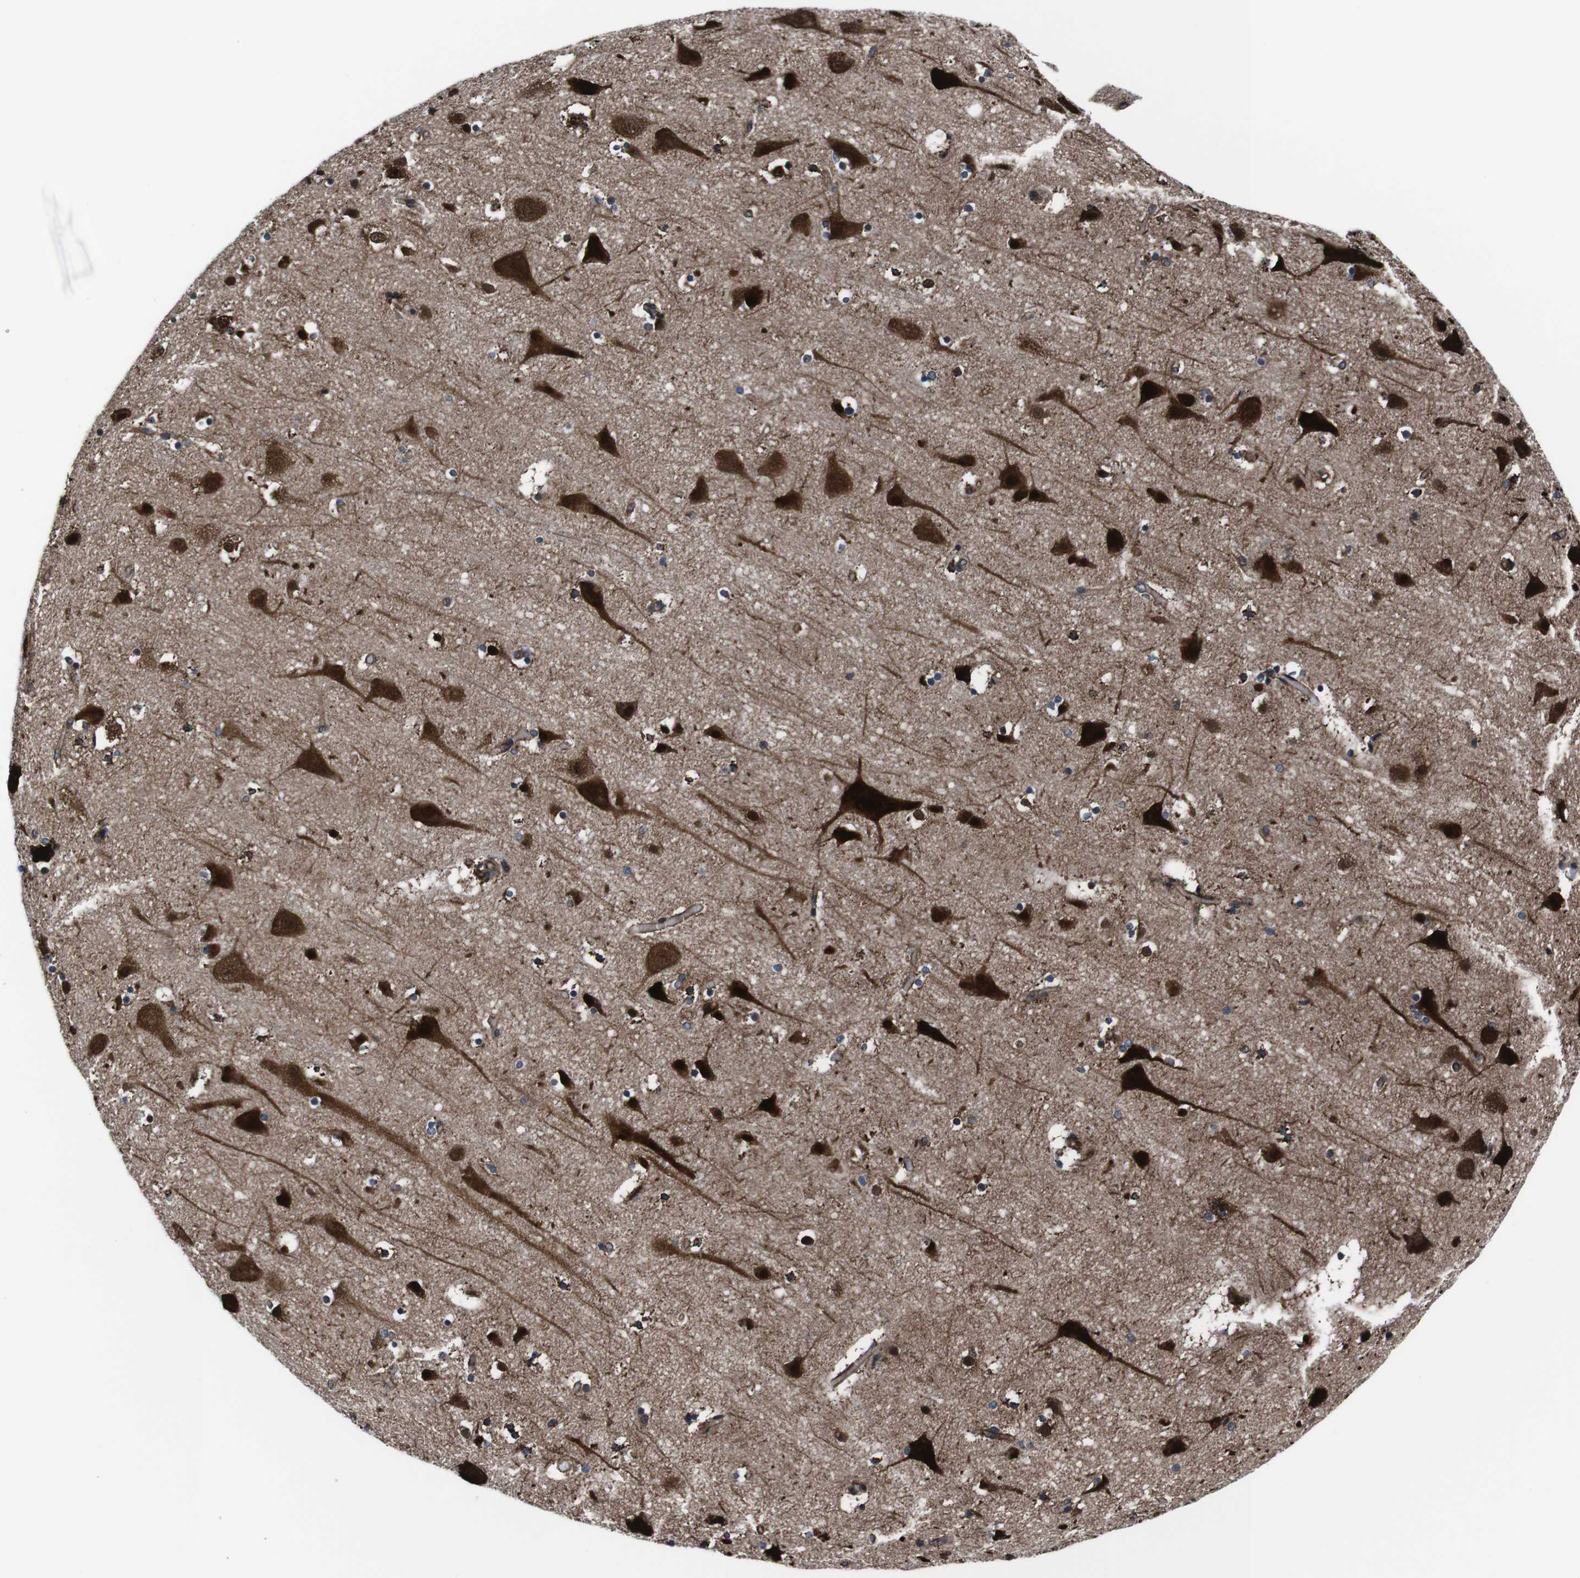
{"staining": {"intensity": "moderate", "quantity": ">75%", "location": "cytoplasmic/membranous"}, "tissue": "cerebral cortex", "cell_type": "Endothelial cells", "image_type": "normal", "snomed": [{"axis": "morphology", "description": "Normal tissue, NOS"}, {"axis": "topography", "description": "Cerebral cortex"}], "caption": "Cerebral cortex stained for a protein (brown) displays moderate cytoplasmic/membranous positive expression in approximately >75% of endothelial cells.", "gene": "EIF4A2", "patient": {"sex": "male", "age": 45}}